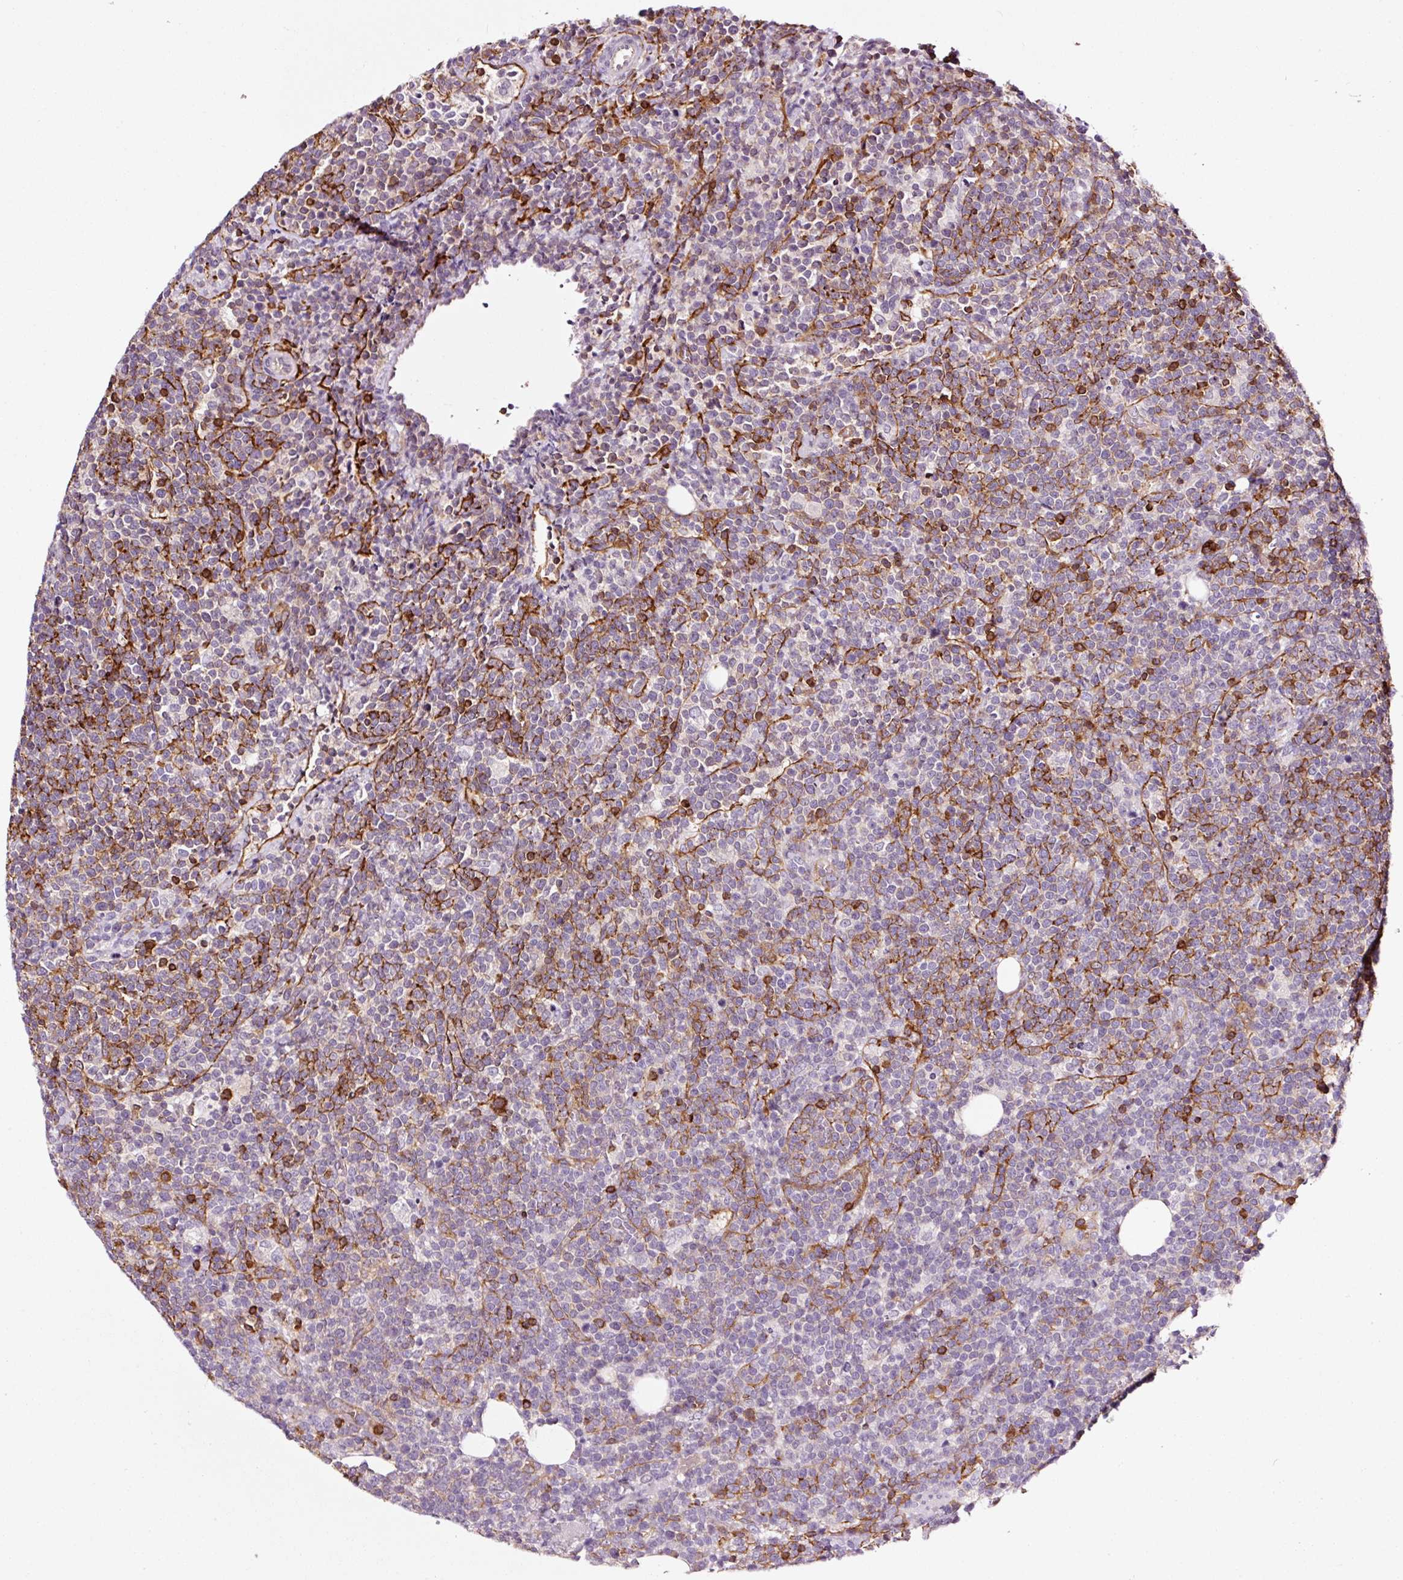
{"staining": {"intensity": "strong", "quantity": "25%-75%", "location": "cytoplasmic/membranous"}, "tissue": "lymphoma", "cell_type": "Tumor cells", "image_type": "cancer", "snomed": [{"axis": "morphology", "description": "Malignant lymphoma, non-Hodgkin's type, High grade"}, {"axis": "topography", "description": "Lymph node"}], "caption": "High-grade malignant lymphoma, non-Hodgkin's type stained with a protein marker reveals strong staining in tumor cells.", "gene": "ADD3", "patient": {"sex": "male", "age": 61}}